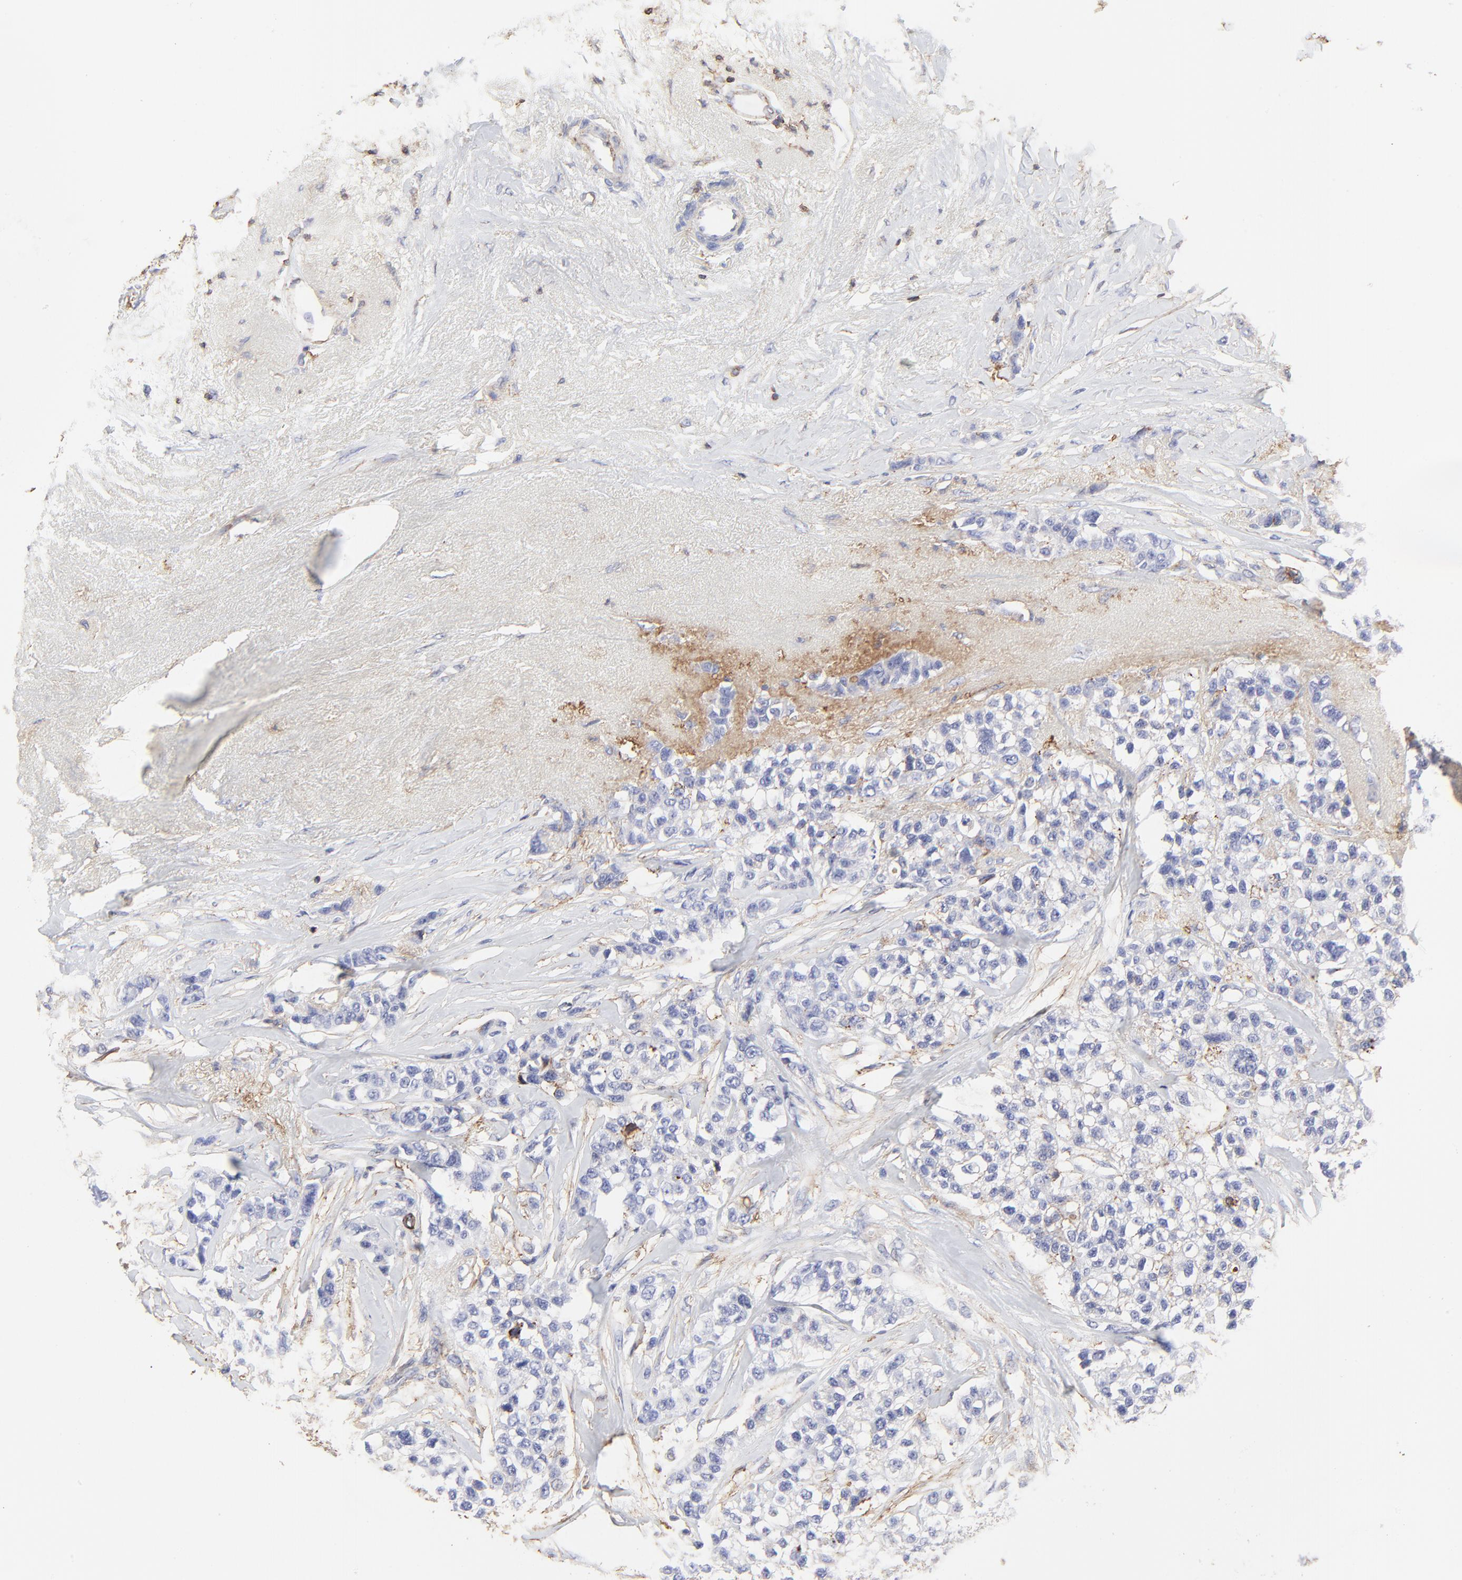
{"staining": {"intensity": "moderate", "quantity": "25%-75%", "location": "cytoplasmic/membranous"}, "tissue": "breast cancer", "cell_type": "Tumor cells", "image_type": "cancer", "snomed": [{"axis": "morphology", "description": "Duct carcinoma"}, {"axis": "topography", "description": "Breast"}], "caption": "This is a photomicrograph of IHC staining of breast cancer (intraductal carcinoma), which shows moderate staining in the cytoplasmic/membranous of tumor cells.", "gene": "ANXA6", "patient": {"sex": "female", "age": 51}}